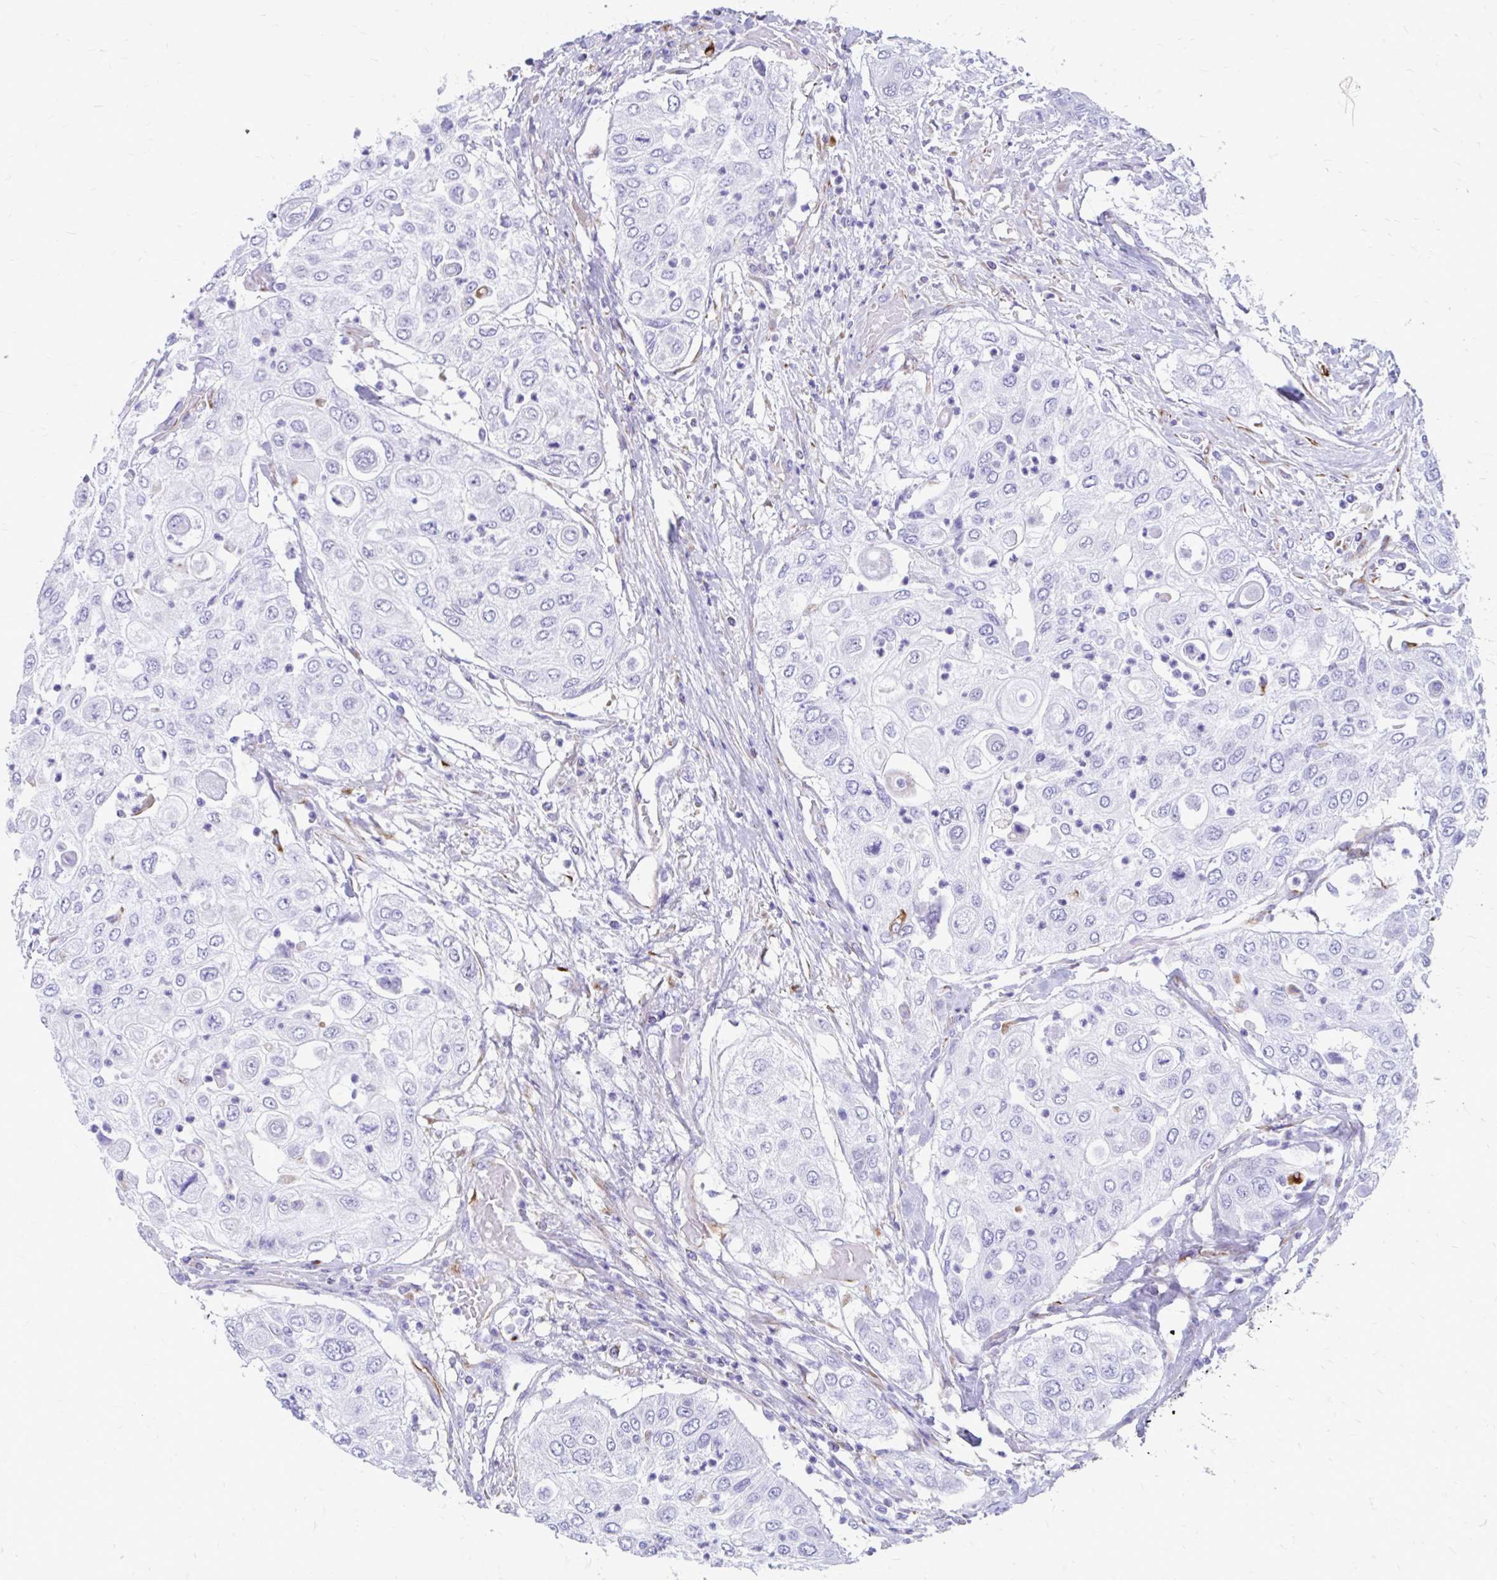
{"staining": {"intensity": "negative", "quantity": "none", "location": "none"}, "tissue": "urothelial cancer", "cell_type": "Tumor cells", "image_type": "cancer", "snomed": [{"axis": "morphology", "description": "Urothelial carcinoma, High grade"}, {"axis": "topography", "description": "Urinary bladder"}], "caption": "High power microscopy histopathology image of an immunohistochemistry image of high-grade urothelial carcinoma, revealing no significant expression in tumor cells.", "gene": "ZNF699", "patient": {"sex": "female", "age": 79}}